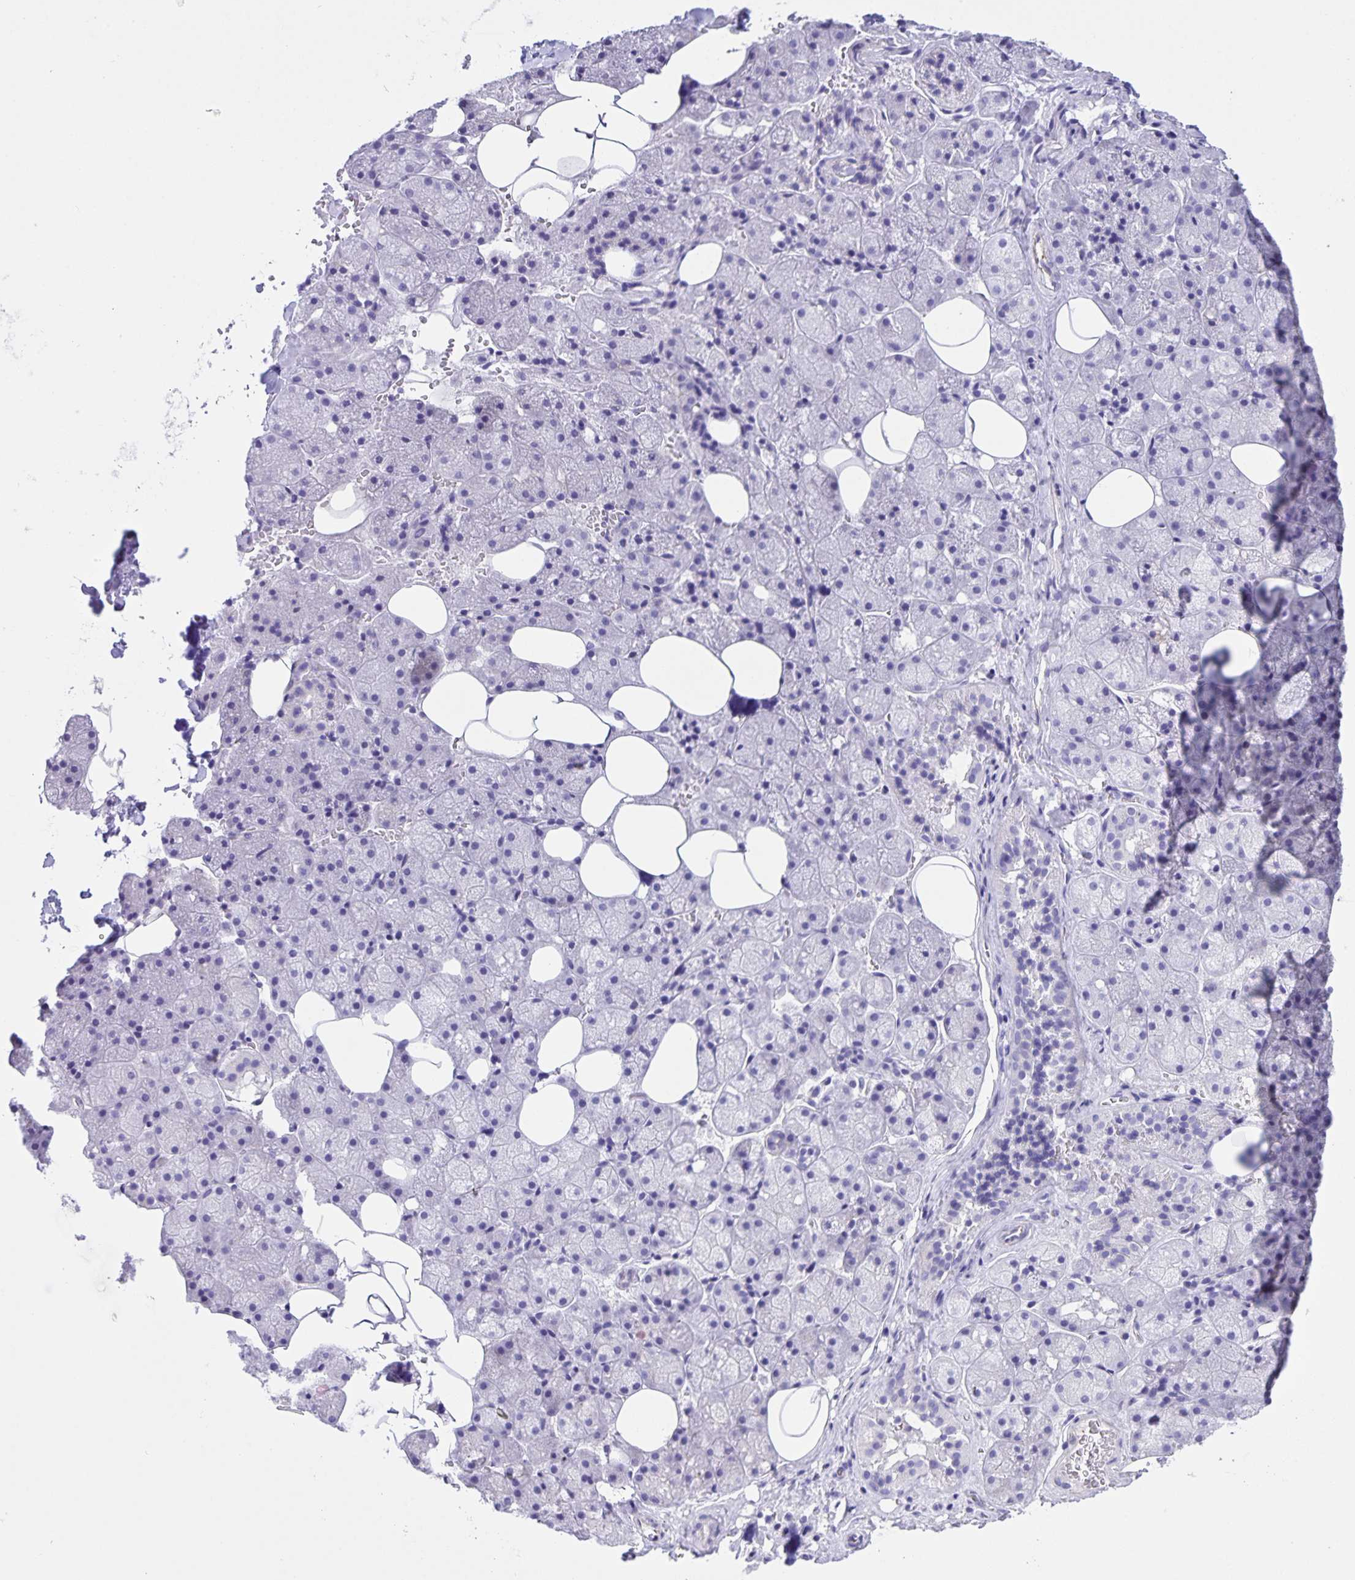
{"staining": {"intensity": "negative", "quantity": "none", "location": "none"}, "tissue": "salivary gland", "cell_type": "Glandular cells", "image_type": "normal", "snomed": [{"axis": "morphology", "description": "Normal tissue, NOS"}, {"axis": "topography", "description": "Salivary gland"}, {"axis": "topography", "description": "Peripheral nerve tissue"}], "caption": "An image of human salivary gland is negative for staining in glandular cells. The staining is performed using DAB brown chromogen with nuclei counter-stained in using hematoxylin.", "gene": "UBQLN3", "patient": {"sex": "male", "age": 38}}